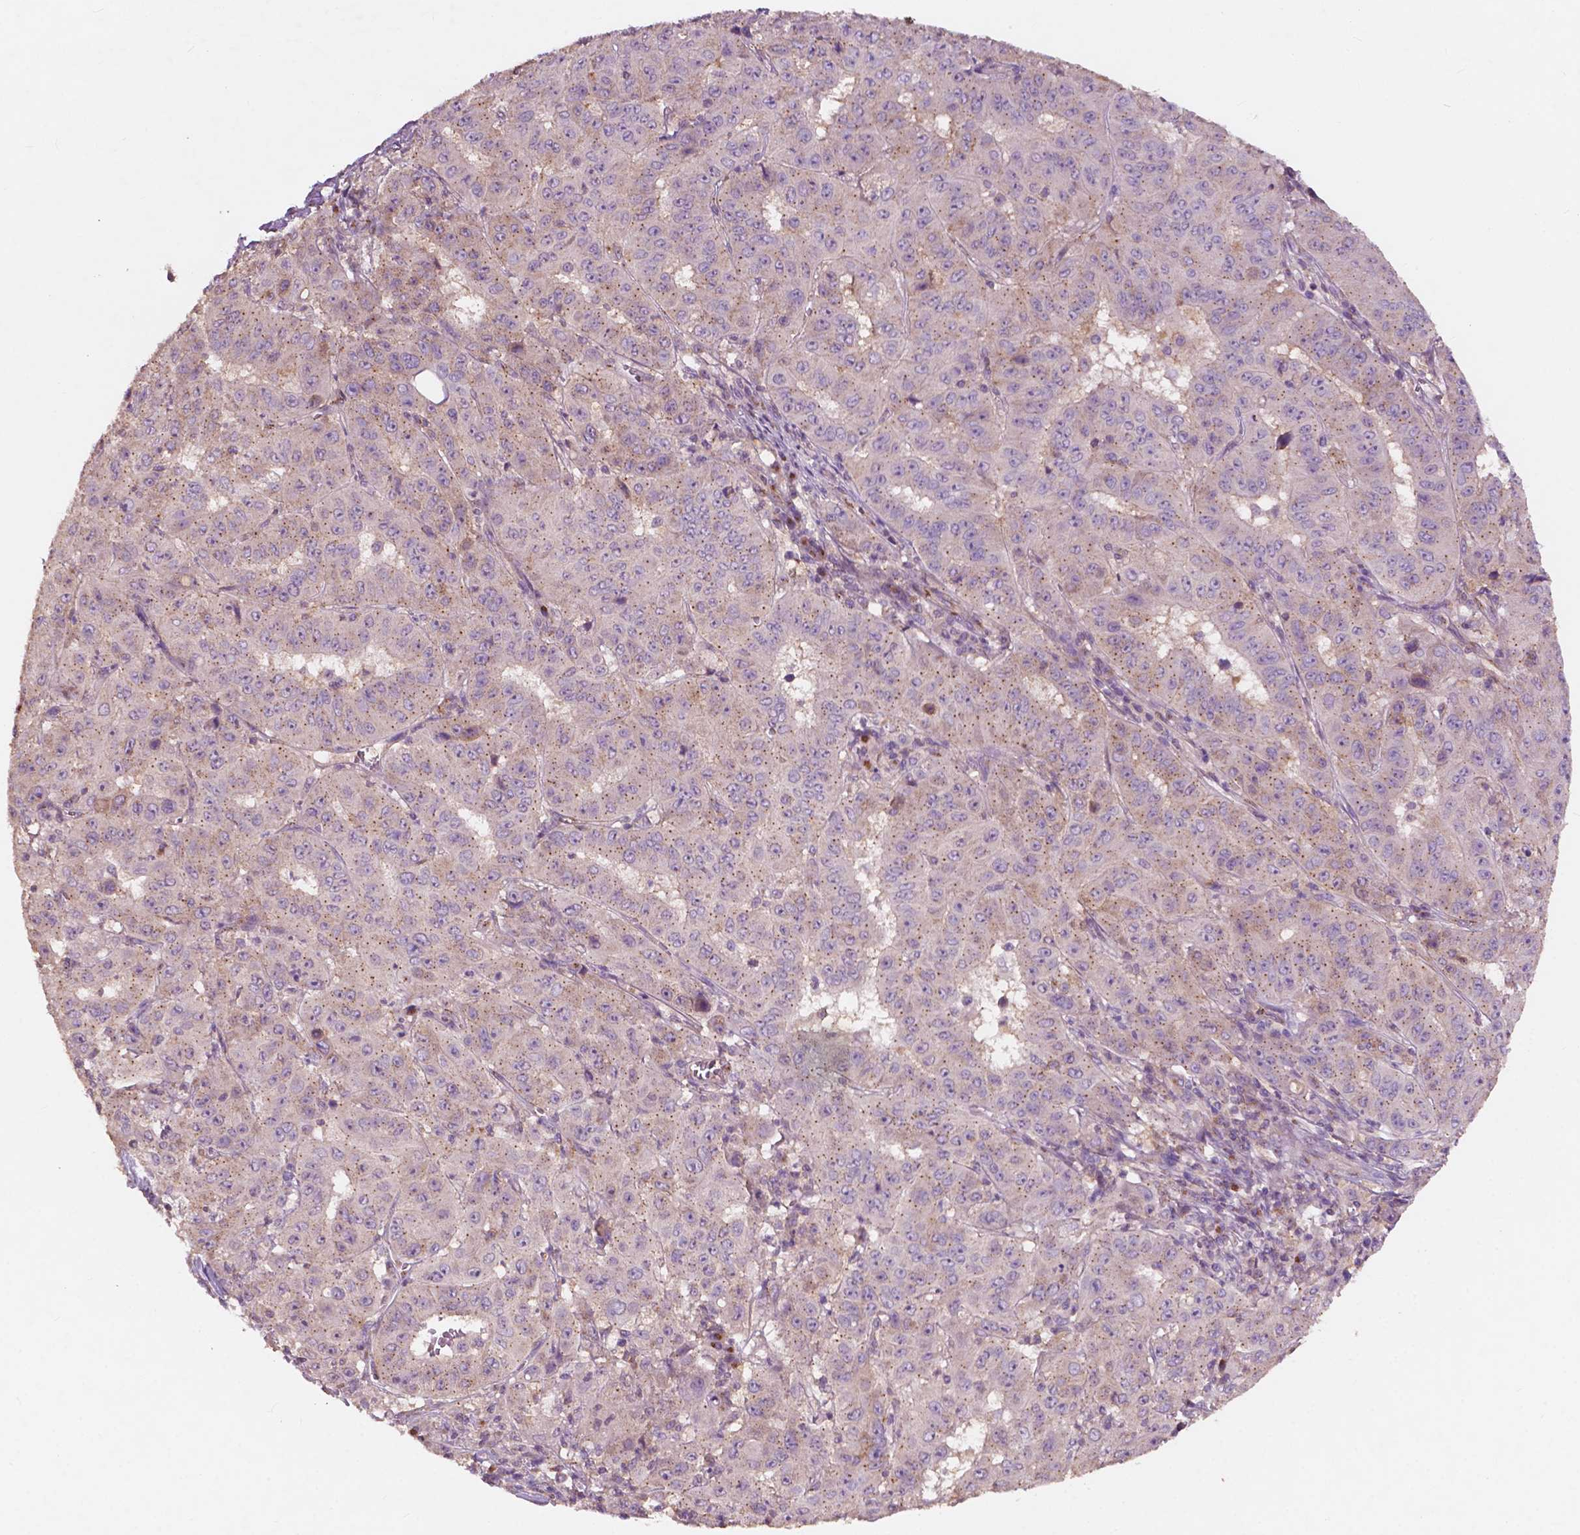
{"staining": {"intensity": "moderate", "quantity": "25%-75%", "location": "cytoplasmic/membranous"}, "tissue": "pancreatic cancer", "cell_type": "Tumor cells", "image_type": "cancer", "snomed": [{"axis": "morphology", "description": "Adenocarcinoma, NOS"}, {"axis": "topography", "description": "Pancreas"}], "caption": "Human pancreatic cancer stained with a brown dye shows moderate cytoplasmic/membranous positive staining in approximately 25%-75% of tumor cells.", "gene": "CHPT1", "patient": {"sex": "male", "age": 63}}